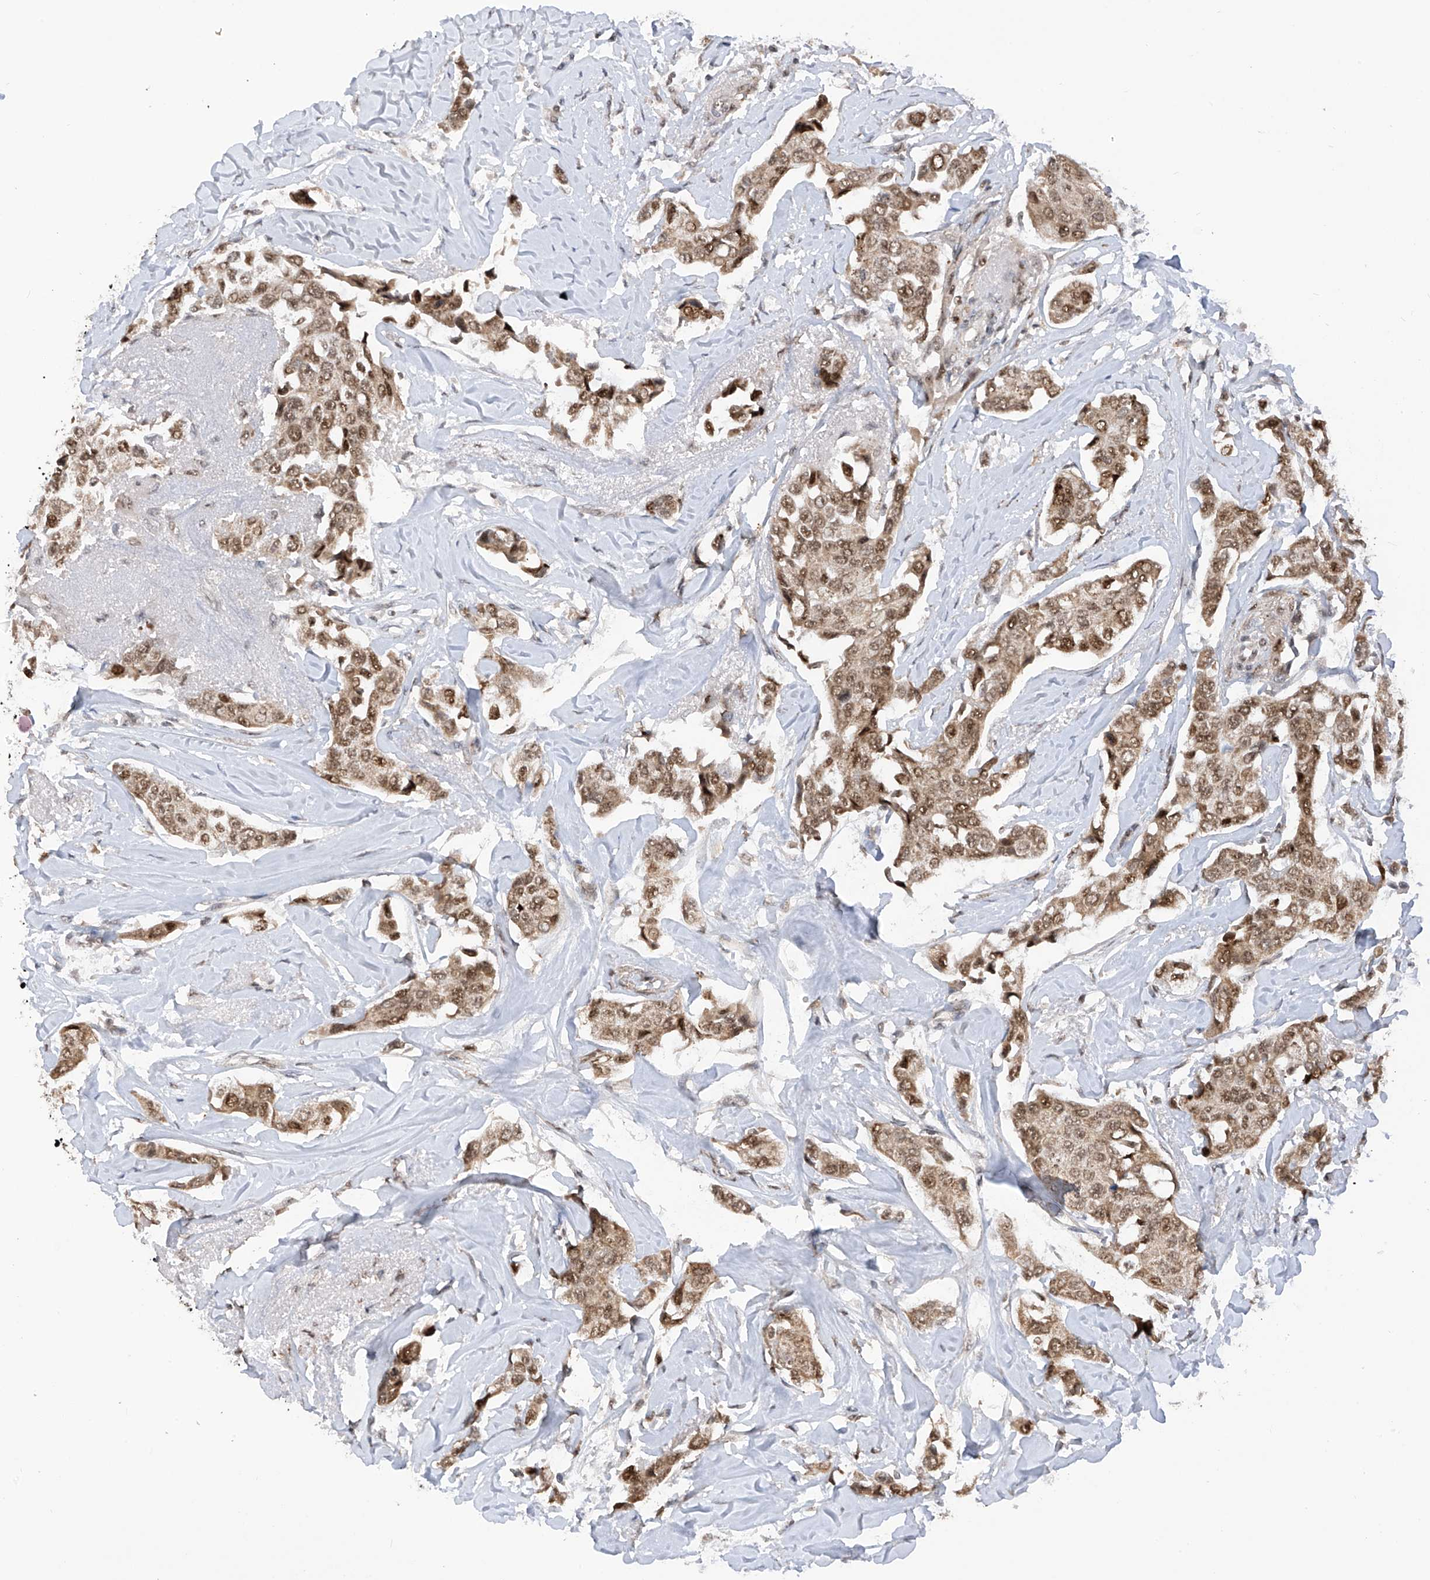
{"staining": {"intensity": "moderate", "quantity": ">75%", "location": "nuclear"}, "tissue": "breast cancer", "cell_type": "Tumor cells", "image_type": "cancer", "snomed": [{"axis": "morphology", "description": "Duct carcinoma"}, {"axis": "topography", "description": "Breast"}], "caption": "A brown stain highlights moderate nuclear positivity of a protein in invasive ductal carcinoma (breast) tumor cells.", "gene": "RPAIN", "patient": {"sex": "female", "age": 80}}